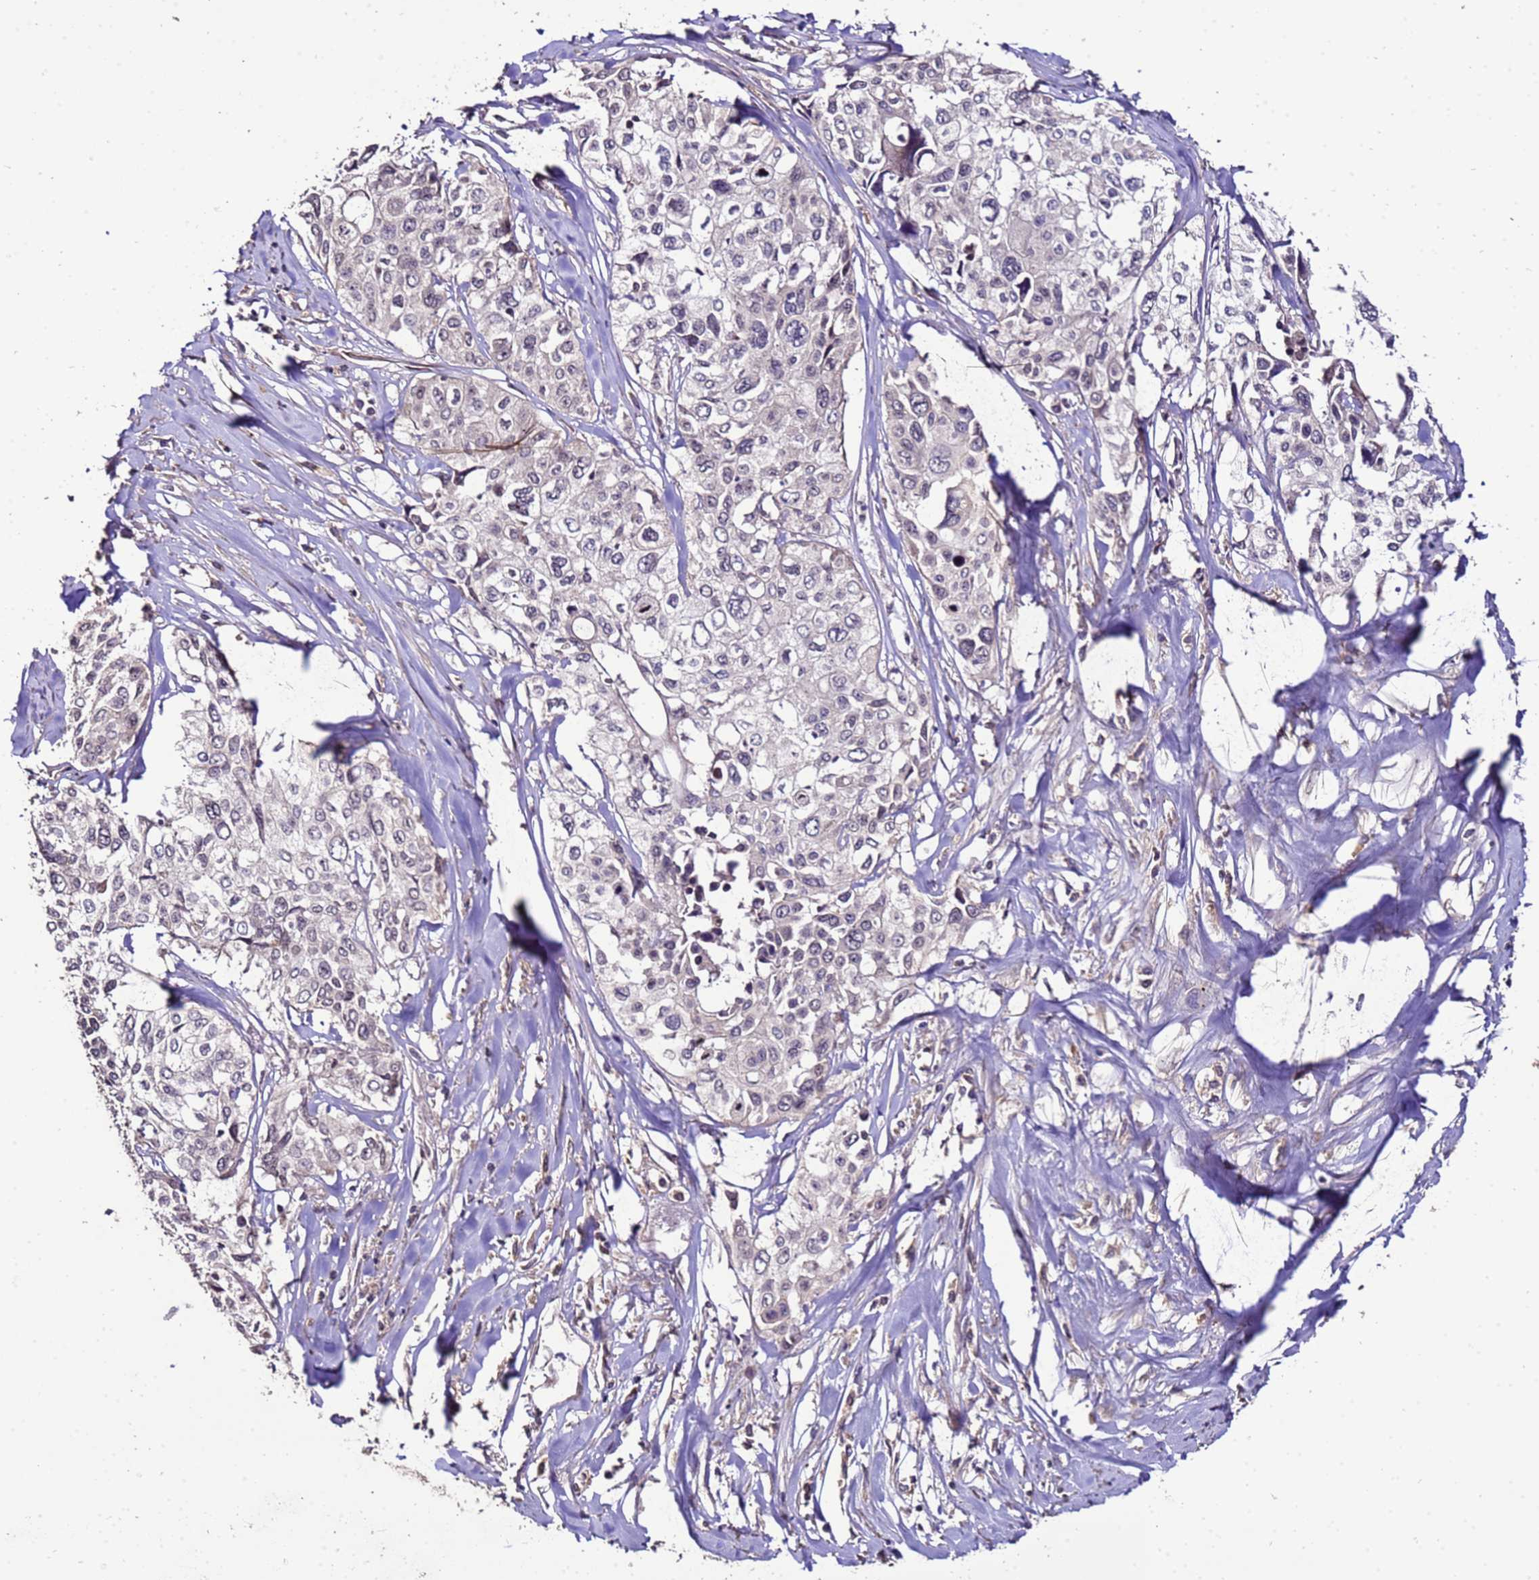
{"staining": {"intensity": "negative", "quantity": "none", "location": "none"}, "tissue": "cervical cancer", "cell_type": "Tumor cells", "image_type": "cancer", "snomed": [{"axis": "morphology", "description": "Squamous cell carcinoma, NOS"}, {"axis": "topography", "description": "Cervix"}], "caption": "This is an immunohistochemistry (IHC) image of human squamous cell carcinoma (cervical). There is no expression in tumor cells.", "gene": "ZNF329", "patient": {"sex": "female", "age": 31}}